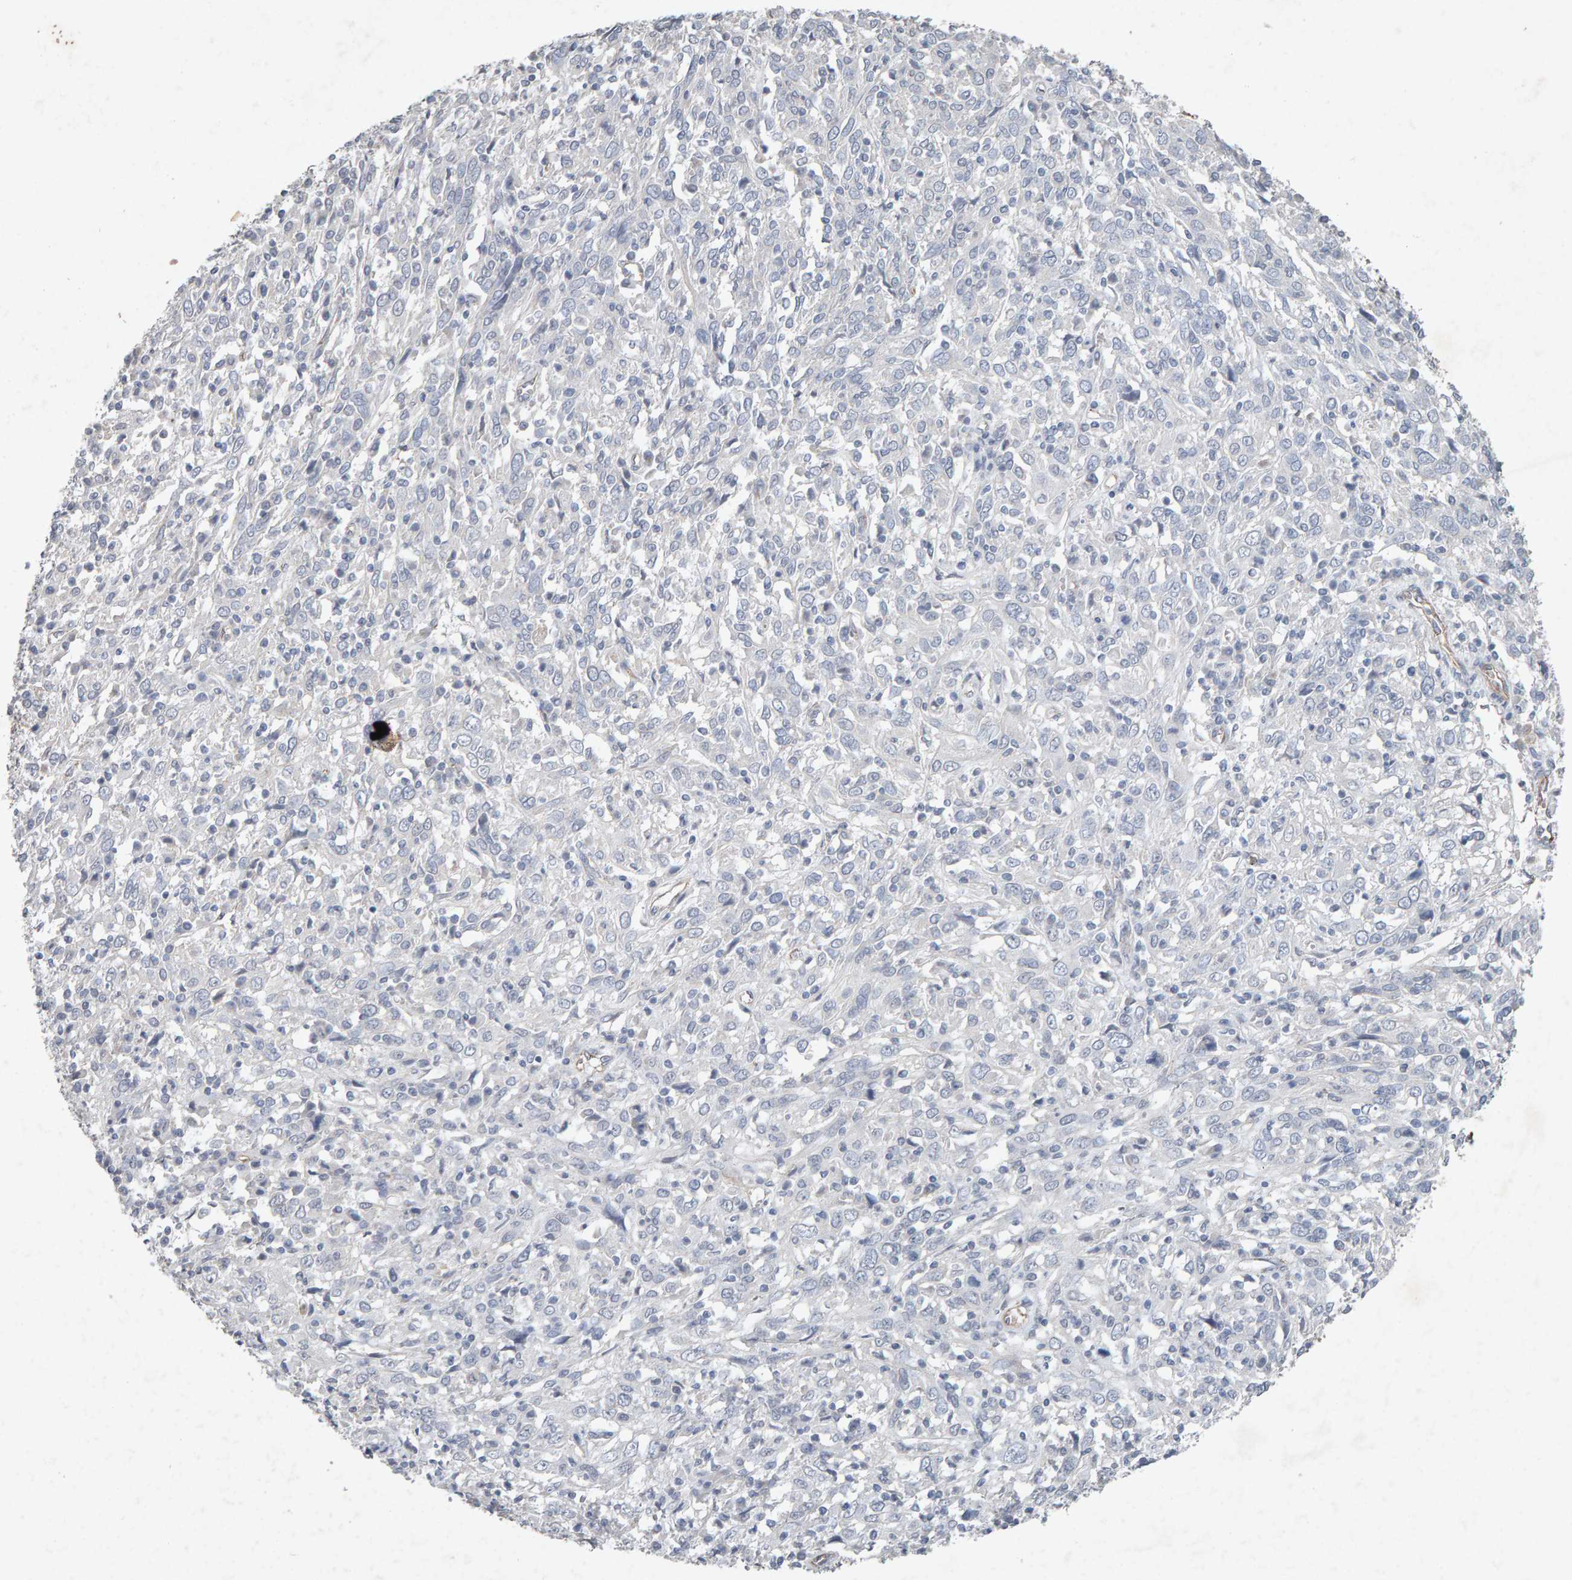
{"staining": {"intensity": "negative", "quantity": "none", "location": "none"}, "tissue": "cervical cancer", "cell_type": "Tumor cells", "image_type": "cancer", "snomed": [{"axis": "morphology", "description": "Squamous cell carcinoma, NOS"}, {"axis": "topography", "description": "Cervix"}], "caption": "IHC photomicrograph of neoplastic tissue: human cervical squamous cell carcinoma stained with DAB displays no significant protein expression in tumor cells.", "gene": "PTPRM", "patient": {"sex": "female", "age": 46}}